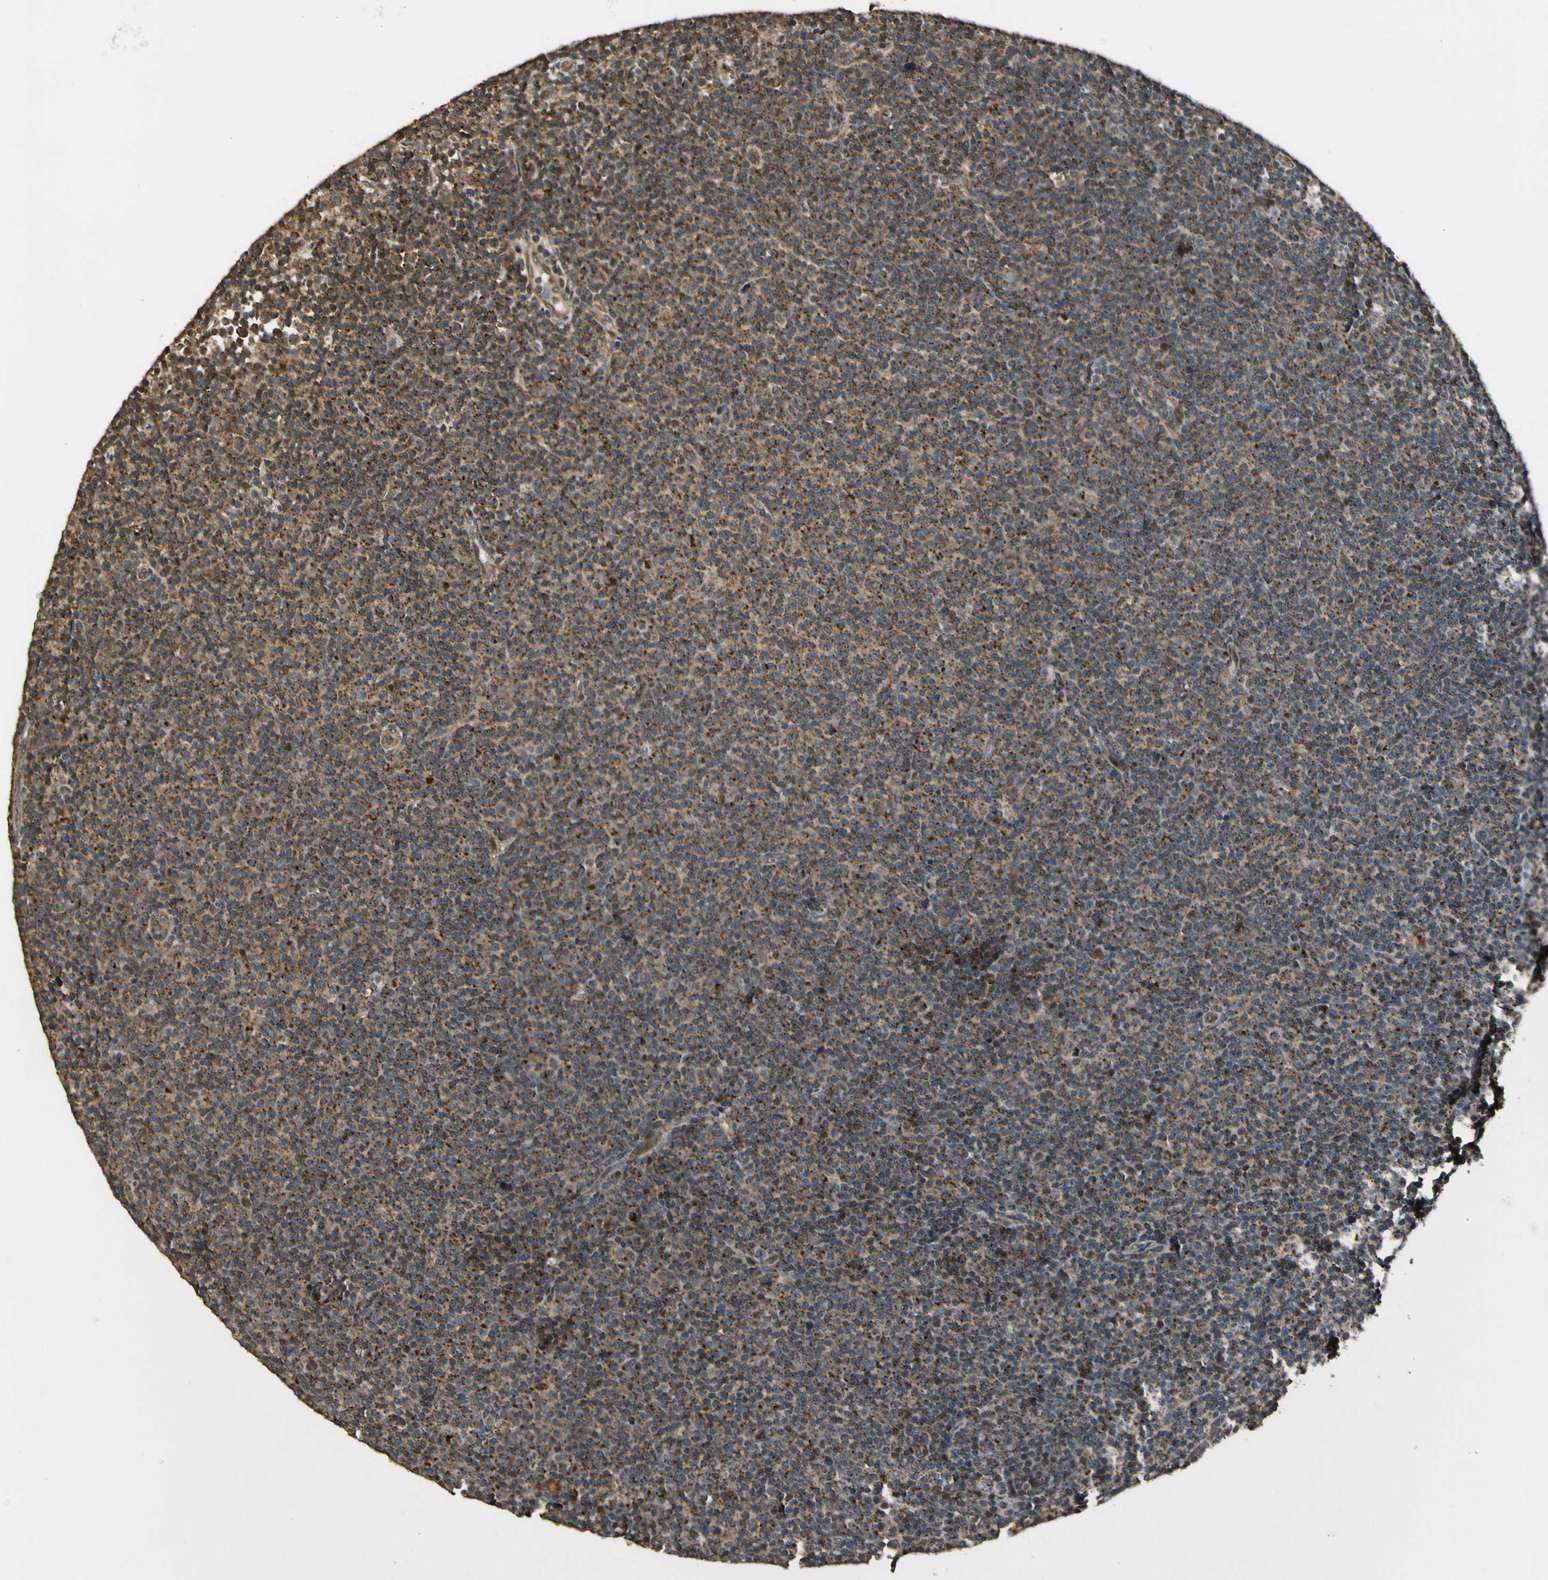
{"staining": {"intensity": "moderate", "quantity": ">75%", "location": "cytoplasmic/membranous"}, "tissue": "lymphoma", "cell_type": "Tumor cells", "image_type": "cancer", "snomed": [{"axis": "morphology", "description": "Malignant lymphoma, non-Hodgkin's type, Low grade"}, {"axis": "topography", "description": "Lymph node"}], "caption": "This is an image of immunohistochemistry staining of malignant lymphoma, non-Hodgkin's type (low-grade), which shows moderate positivity in the cytoplasmic/membranous of tumor cells.", "gene": "LAMTOR1", "patient": {"sex": "female", "age": 67}}